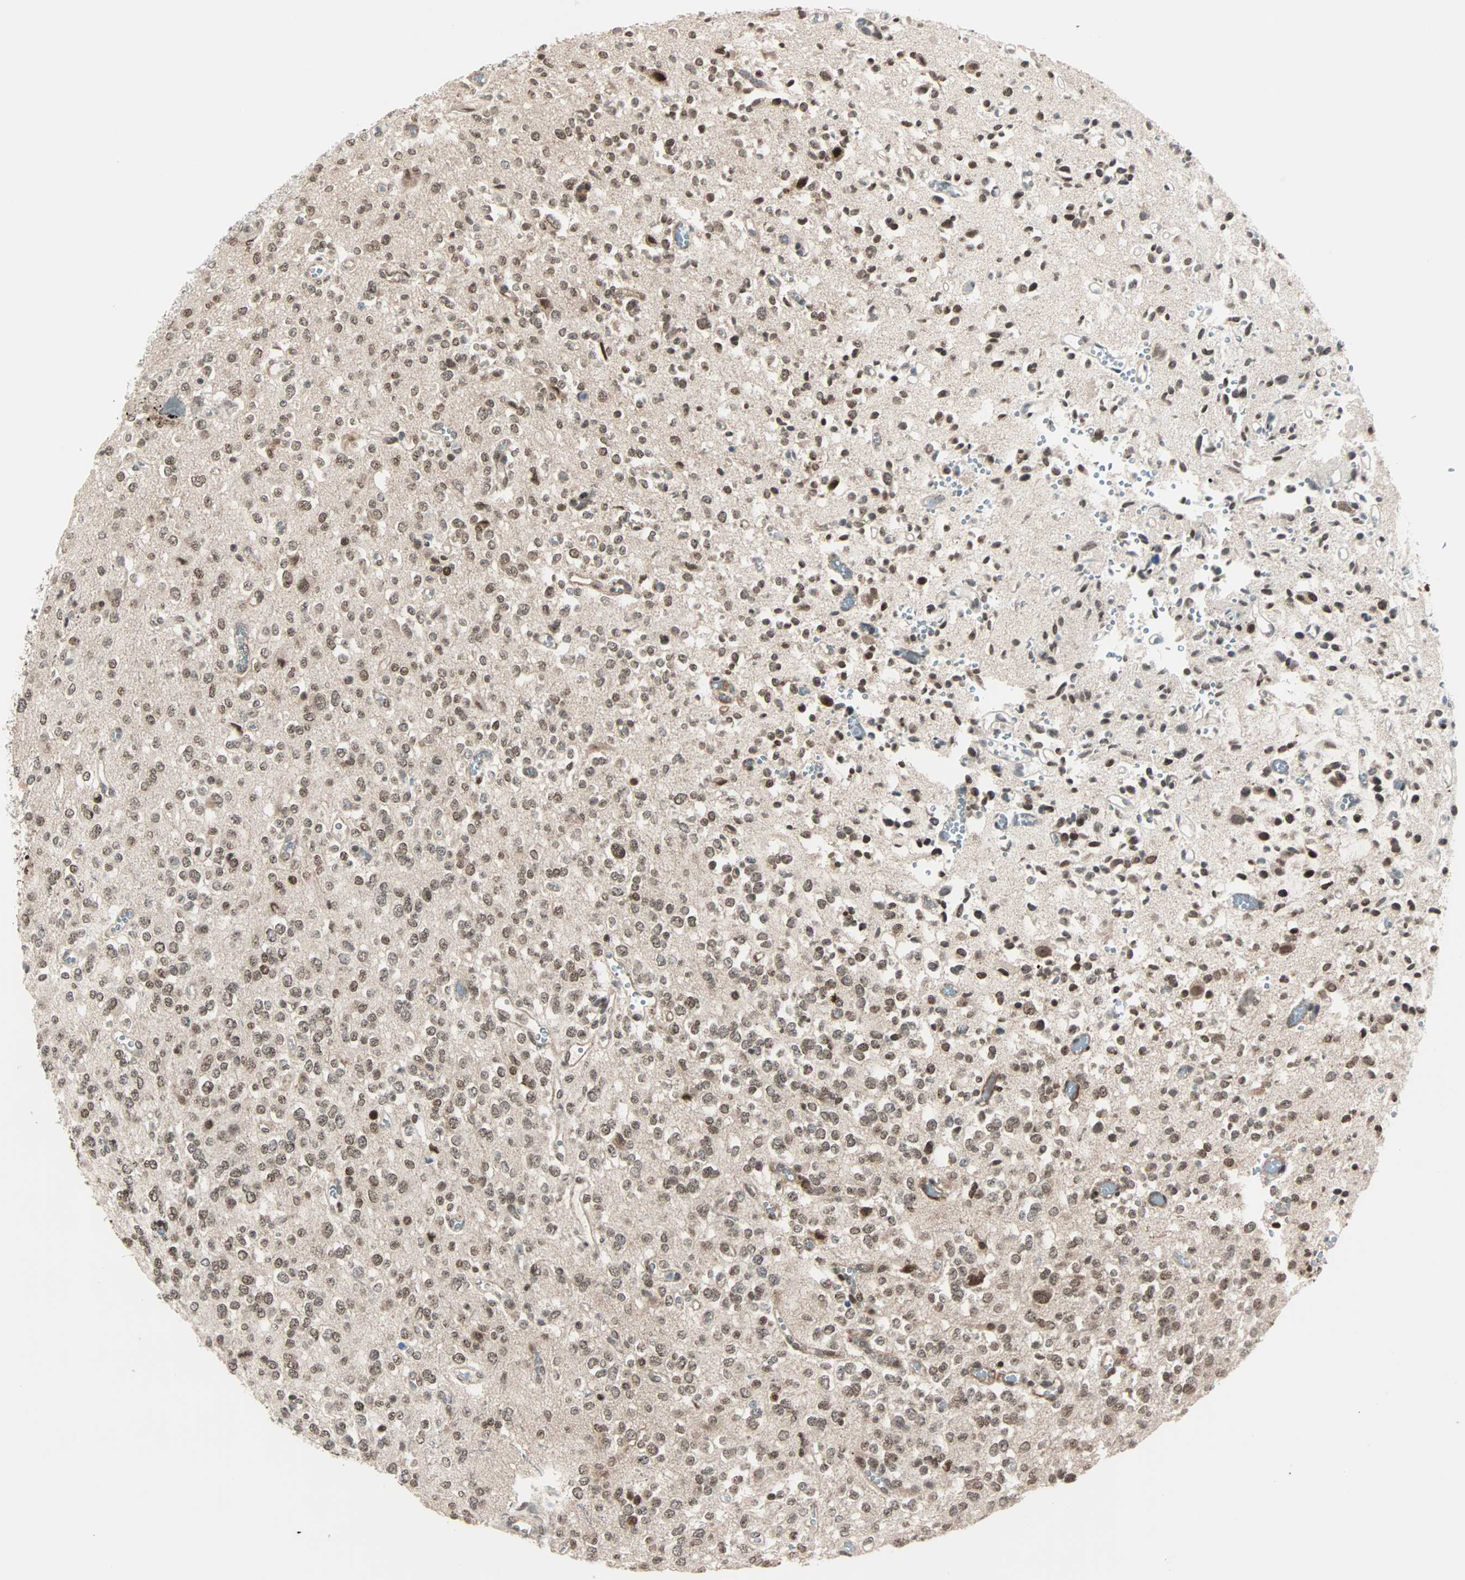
{"staining": {"intensity": "moderate", "quantity": ">75%", "location": "nuclear"}, "tissue": "glioma", "cell_type": "Tumor cells", "image_type": "cancer", "snomed": [{"axis": "morphology", "description": "Glioma, malignant, Low grade"}, {"axis": "topography", "description": "Brain"}], "caption": "The micrograph demonstrates staining of glioma, revealing moderate nuclear protein positivity (brown color) within tumor cells. Ihc stains the protein in brown and the nuclei are stained blue.", "gene": "CBX4", "patient": {"sex": "male", "age": 38}}